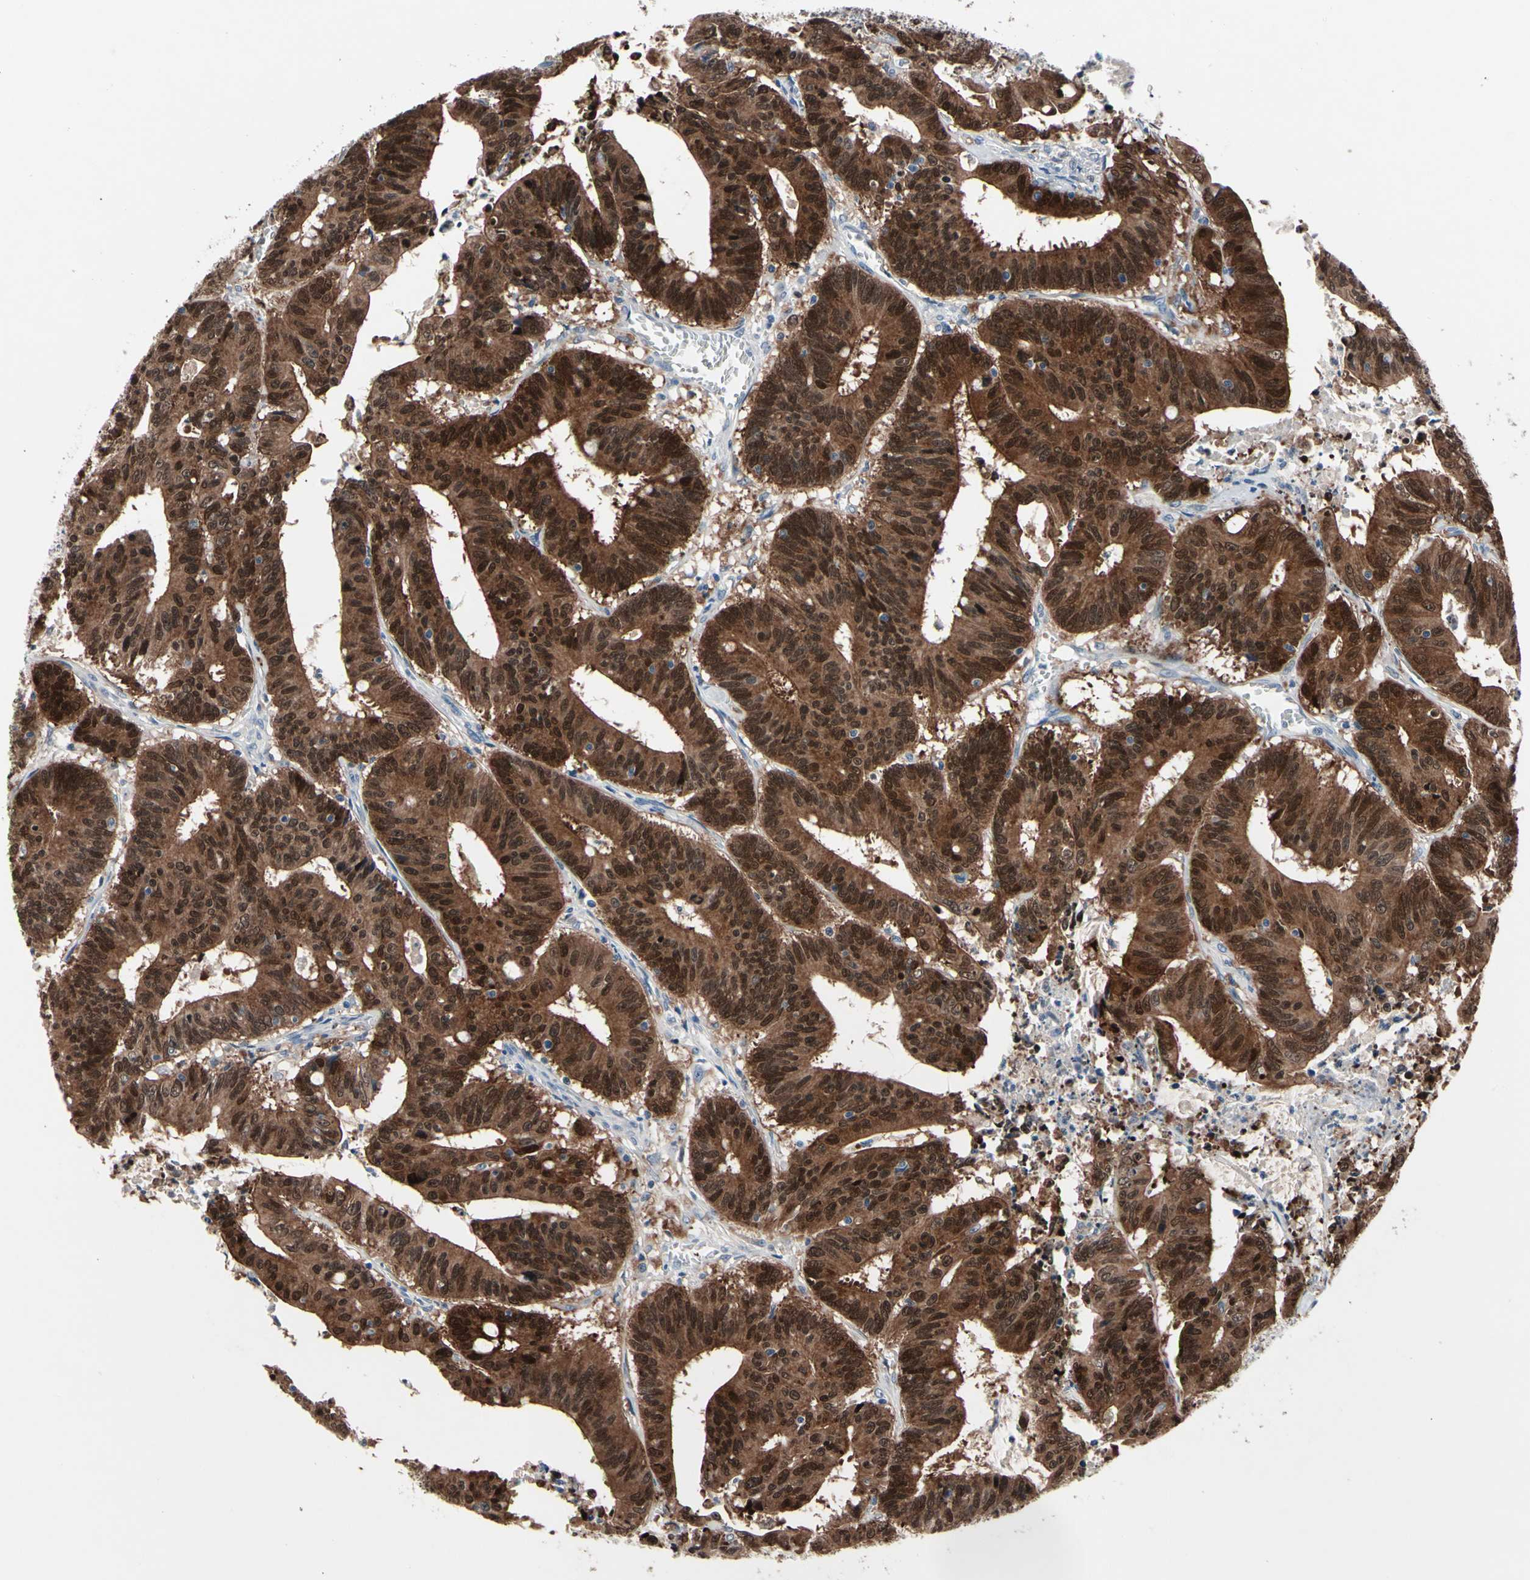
{"staining": {"intensity": "strong", "quantity": ">75%", "location": "cytoplasmic/membranous,nuclear"}, "tissue": "colorectal cancer", "cell_type": "Tumor cells", "image_type": "cancer", "snomed": [{"axis": "morphology", "description": "Adenocarcinoma, NOS"}, {"axis": "topography", "description": "Colon"}], "caption": "Protein staining of colorectal adenocarcinoma tissue shows strong cytoplasmic/membranous and nuclear staining in approximately >75% of tumor cells. Nuclei are stained in blue.", "gene": "TXN", "patient": {"sex": "male", "age": 45}}